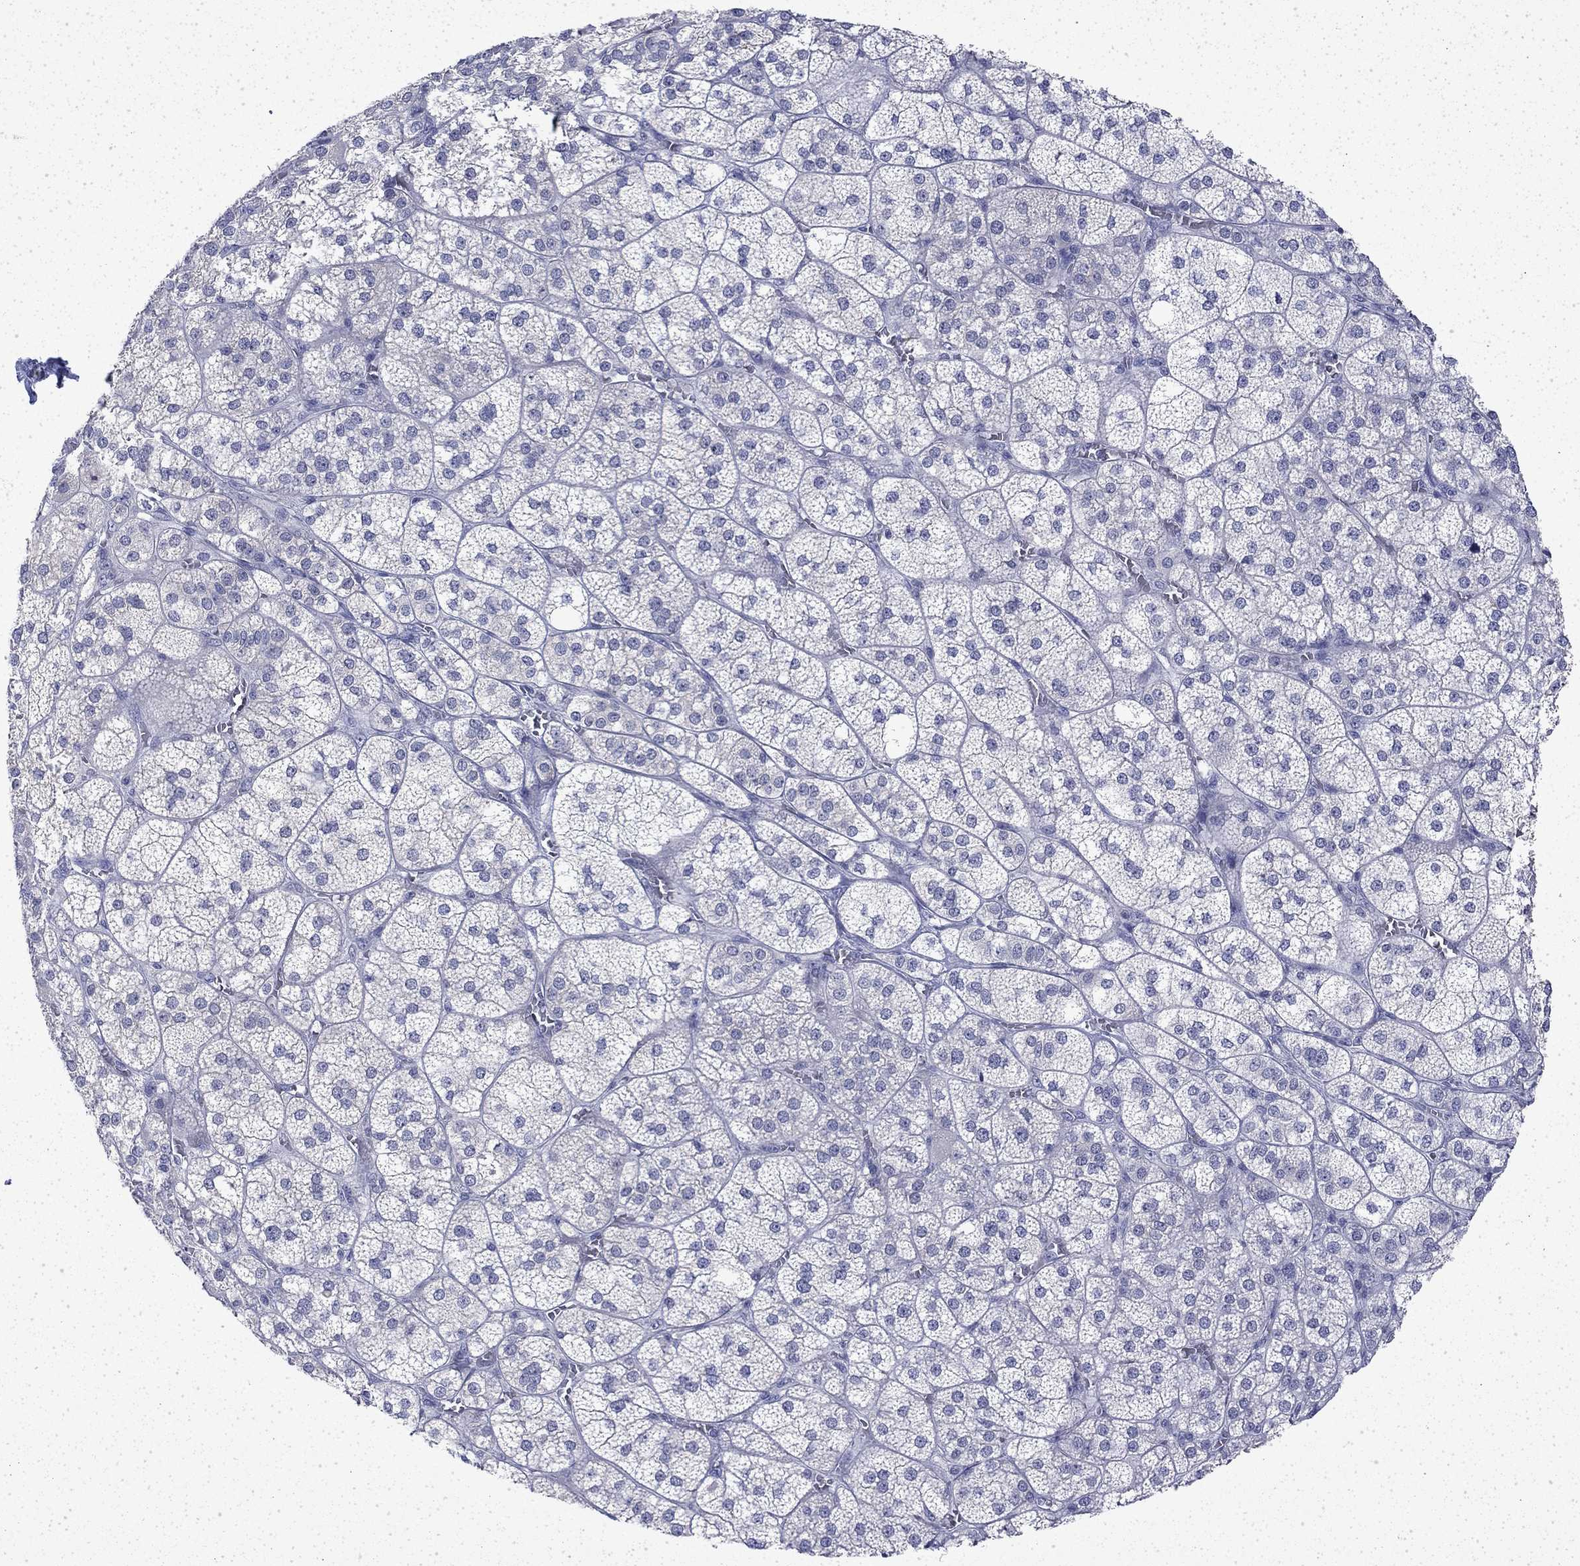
{"staining": {"intensity": "negative", "quantity": "none", "location": "none"}, "tissue": "adrenal gland", "cell_type": "Glandular cells", "image_type": "normal", "snomed": [{"axis": "morphology", "description": "Normal tissue, NOS"}, {"axis": "topography", "description": "Adrenal gland"}], "caption": "Glandular cells show no significant protein staining in unremarkable adrenal gland. (Brightfield microscopy of DAB (3,3'-diaminobenzidine) immunohistochemistry at high magnification).", "gene": "ENPP6", "patient": {"sex": "female", "age": 60}}